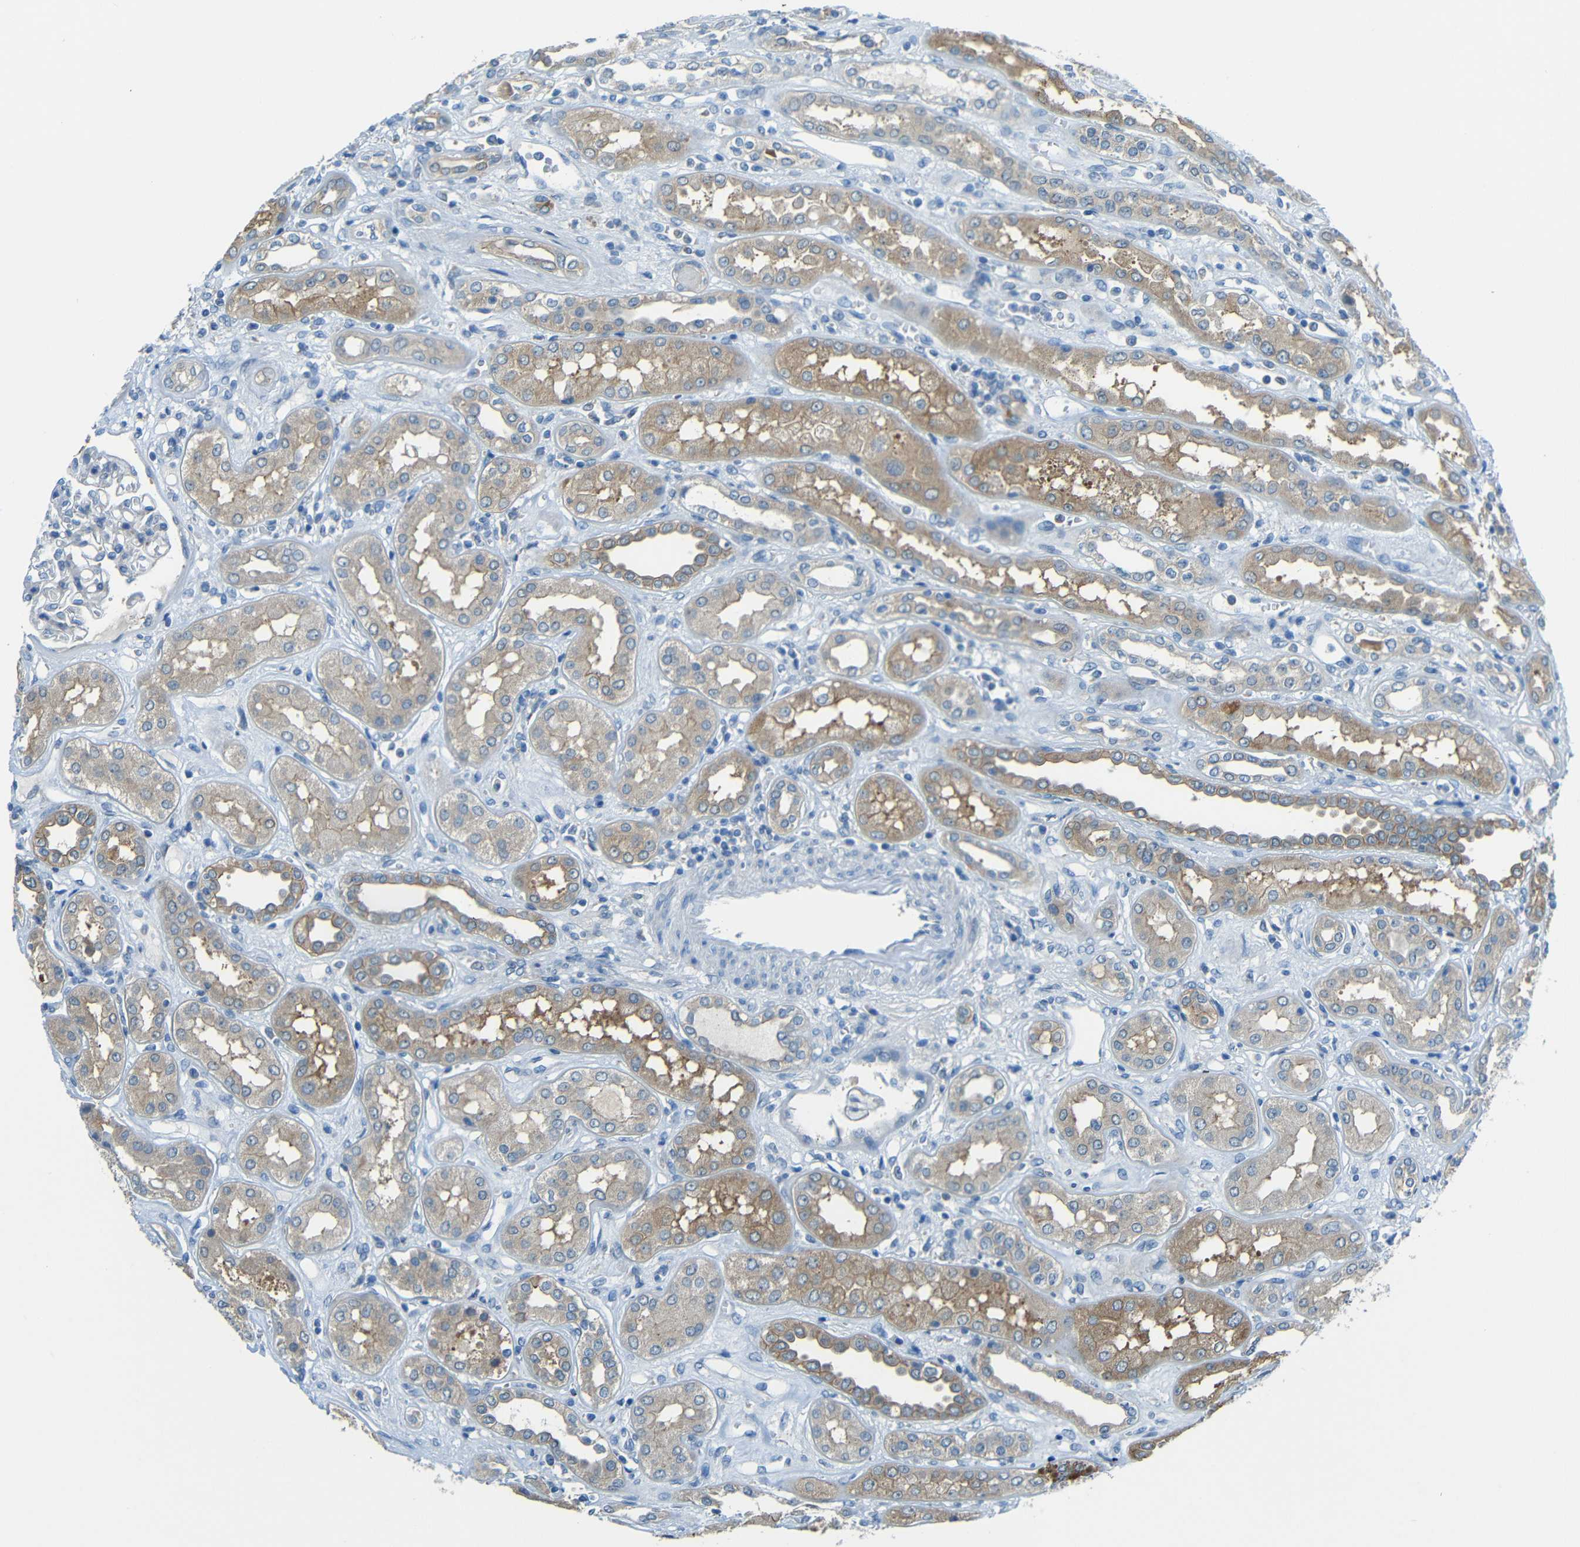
{"staining": {"intensity": "negative", "quantity": "none", "location": "none"}, "tissue": "kidney", "cell_type": "Cells in glomeruli", "image_type": "normal", "snomed": [{"axis": "morphology", "description": "Normal tissue, NOS"}, {"axis": "topography", "description": "Kidney"}], "caption": "Immunohistochemistry histopathology image of normal human kidney stained for a protein (brown), which demonstrates no positivity in cells in glomeruli.", "gene": "CYP26B1", "patient": {"sex": "male", "age": 59}}